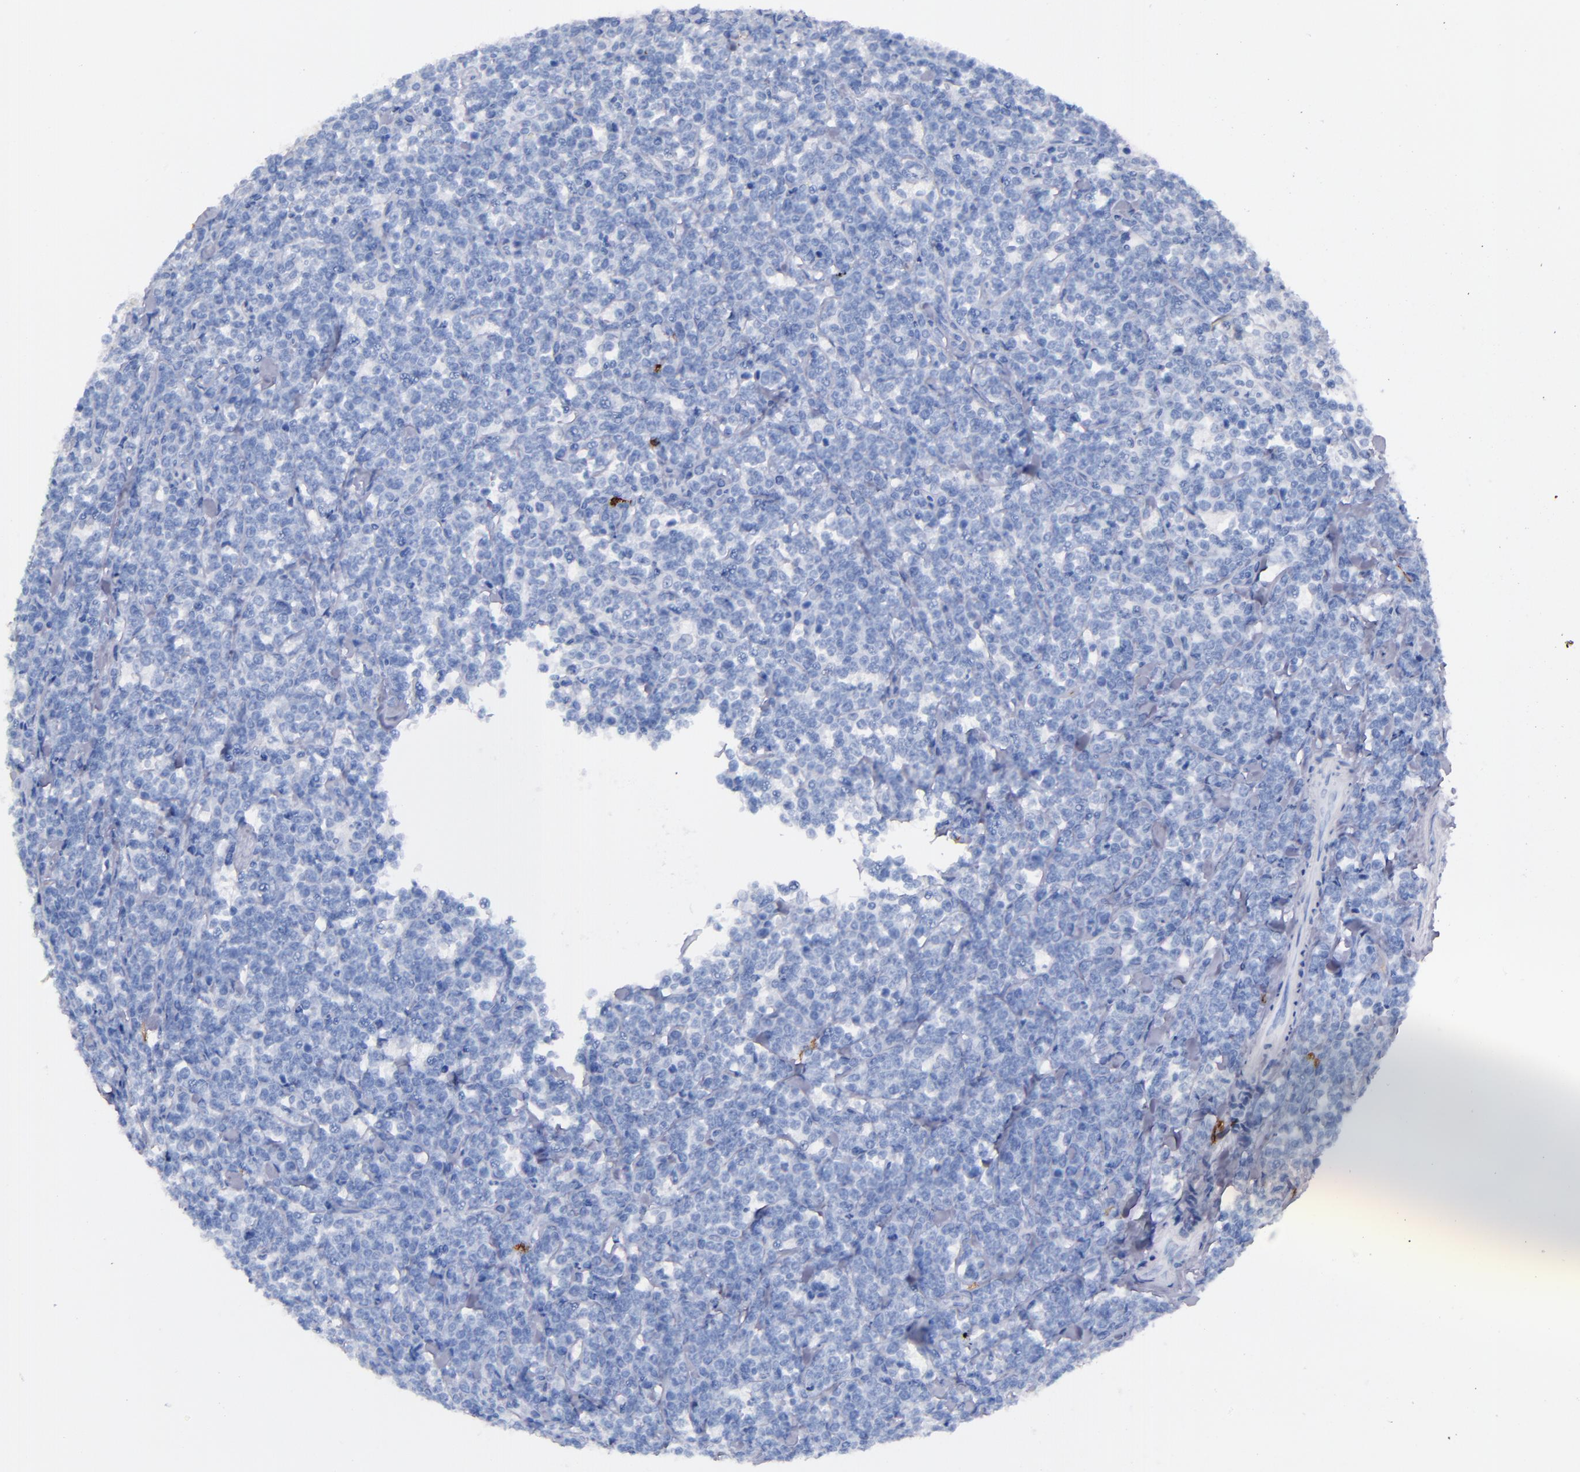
{"staining": {"intensity": "negative", "quantity": "none", "location": "none"}, "tissue": "lymphoma", "cell_type": "Tumor cells", "image_type": "cancer", "snomed": [{"axis": "morphology", "description": "Malignant lymphoma, non-Hodgkin's type, High grade"}, {"axis": "topography", "description": "Small intestine"}, {"axis": "topography", "description": "Colon"}], "caption": "Immunohistochemistry (IHC) photomicrograph of lymphoma stained for a protein (brown), which shows no positivity in tumor cells. (DAB (3,3'-diaminobenzidine) IHC visualized using brightfield microscopy, high magnification).", "gene": "KIT", "patient": {"sex": "male", "age": 8}}